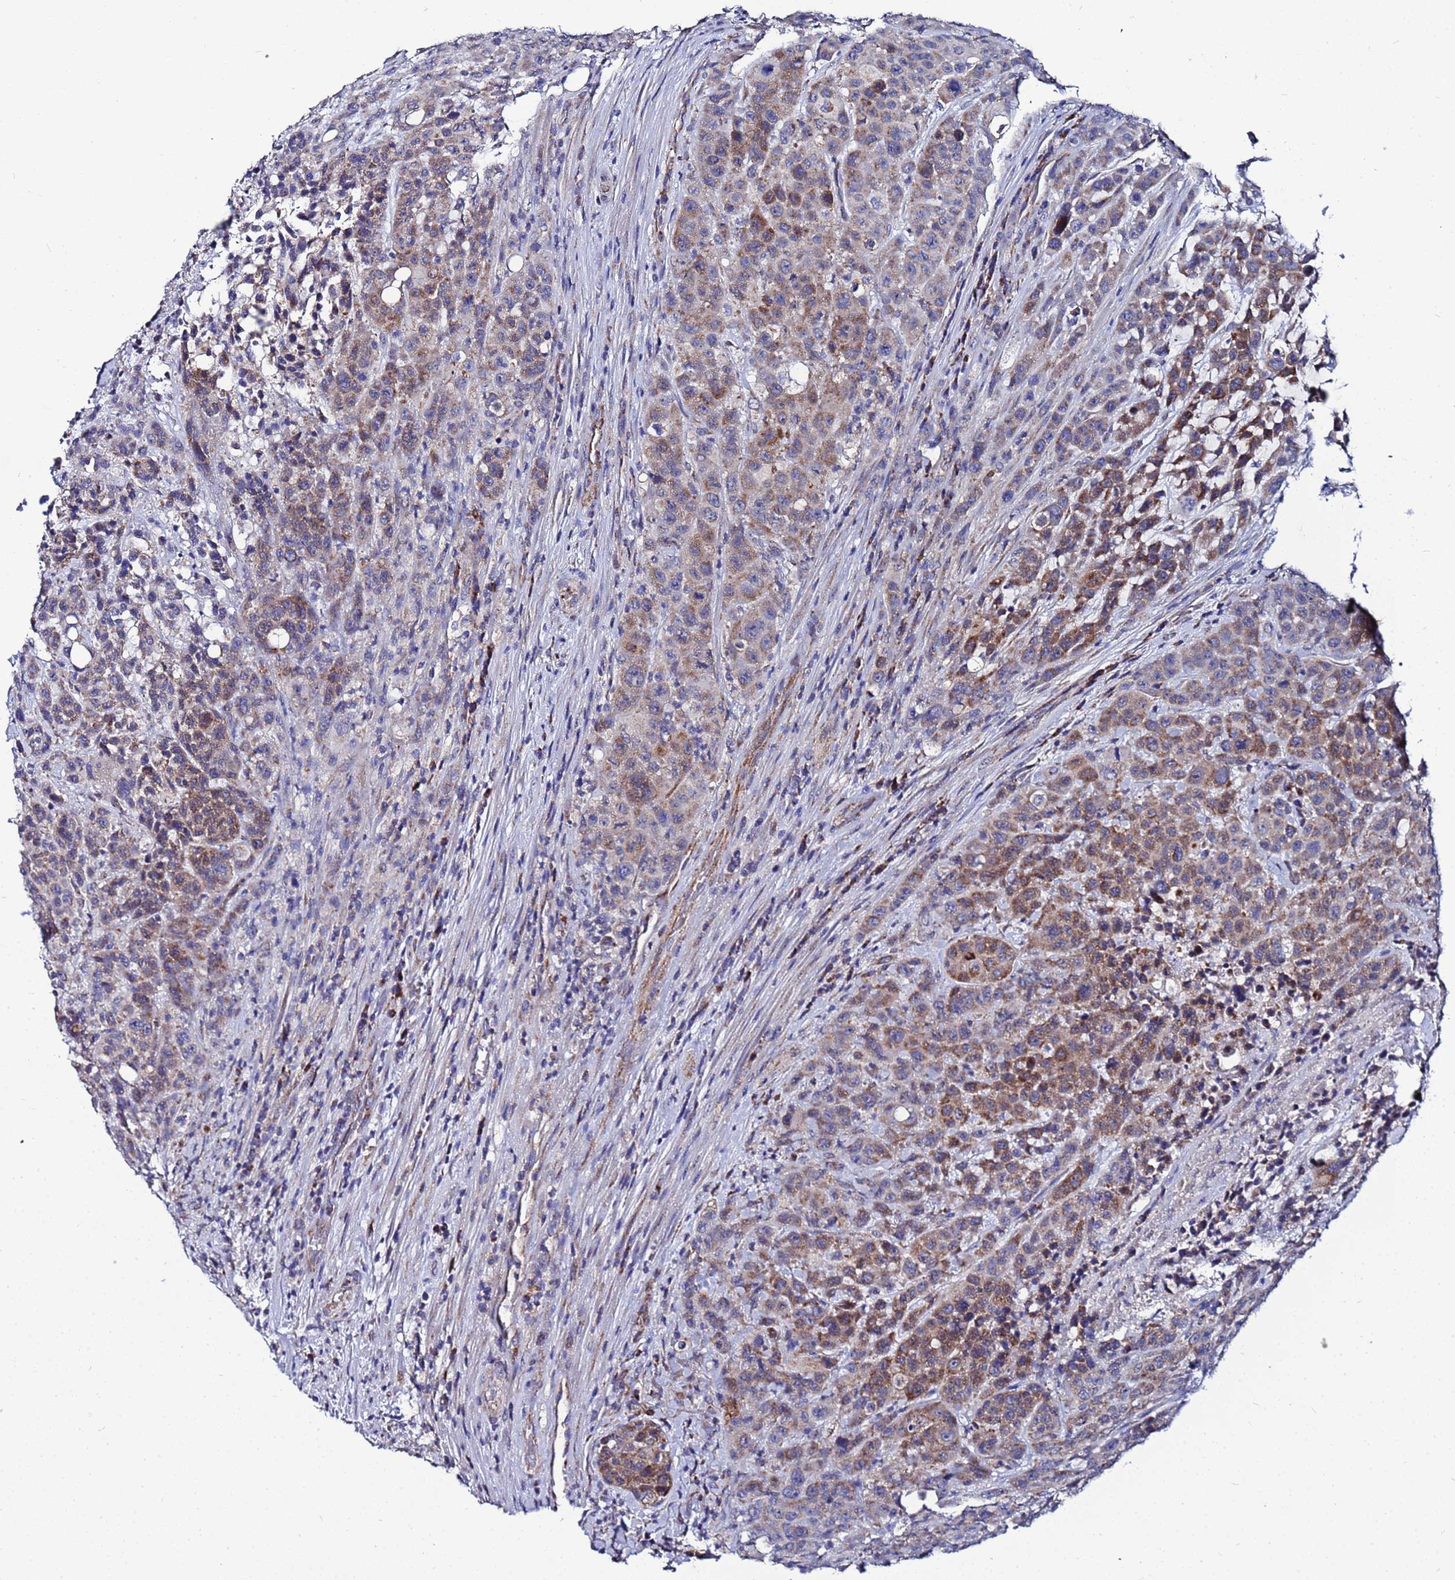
{"staining": {"intensity": "moderate", "quantity": "25%-75%", "location": "cytoplasmic/membranous"}, "tissue": "colorectal cancer", "cell_type": "Tumor cells", "image_type": "cancer", "snomed": [{"axis": "morphology", "description": "Adenocarcinoma, NOS"}, {"axis": "topography", "description": "Colon"}], "caption": "Colorectal cancer tissue displays moderate cytoplasmic/membranous staining in approximately 25%-75% of tumor cells, visualized by immunohistochemistry.", "gene": "FAHD2A", "patient": {"sex": "male", "age": 62}}